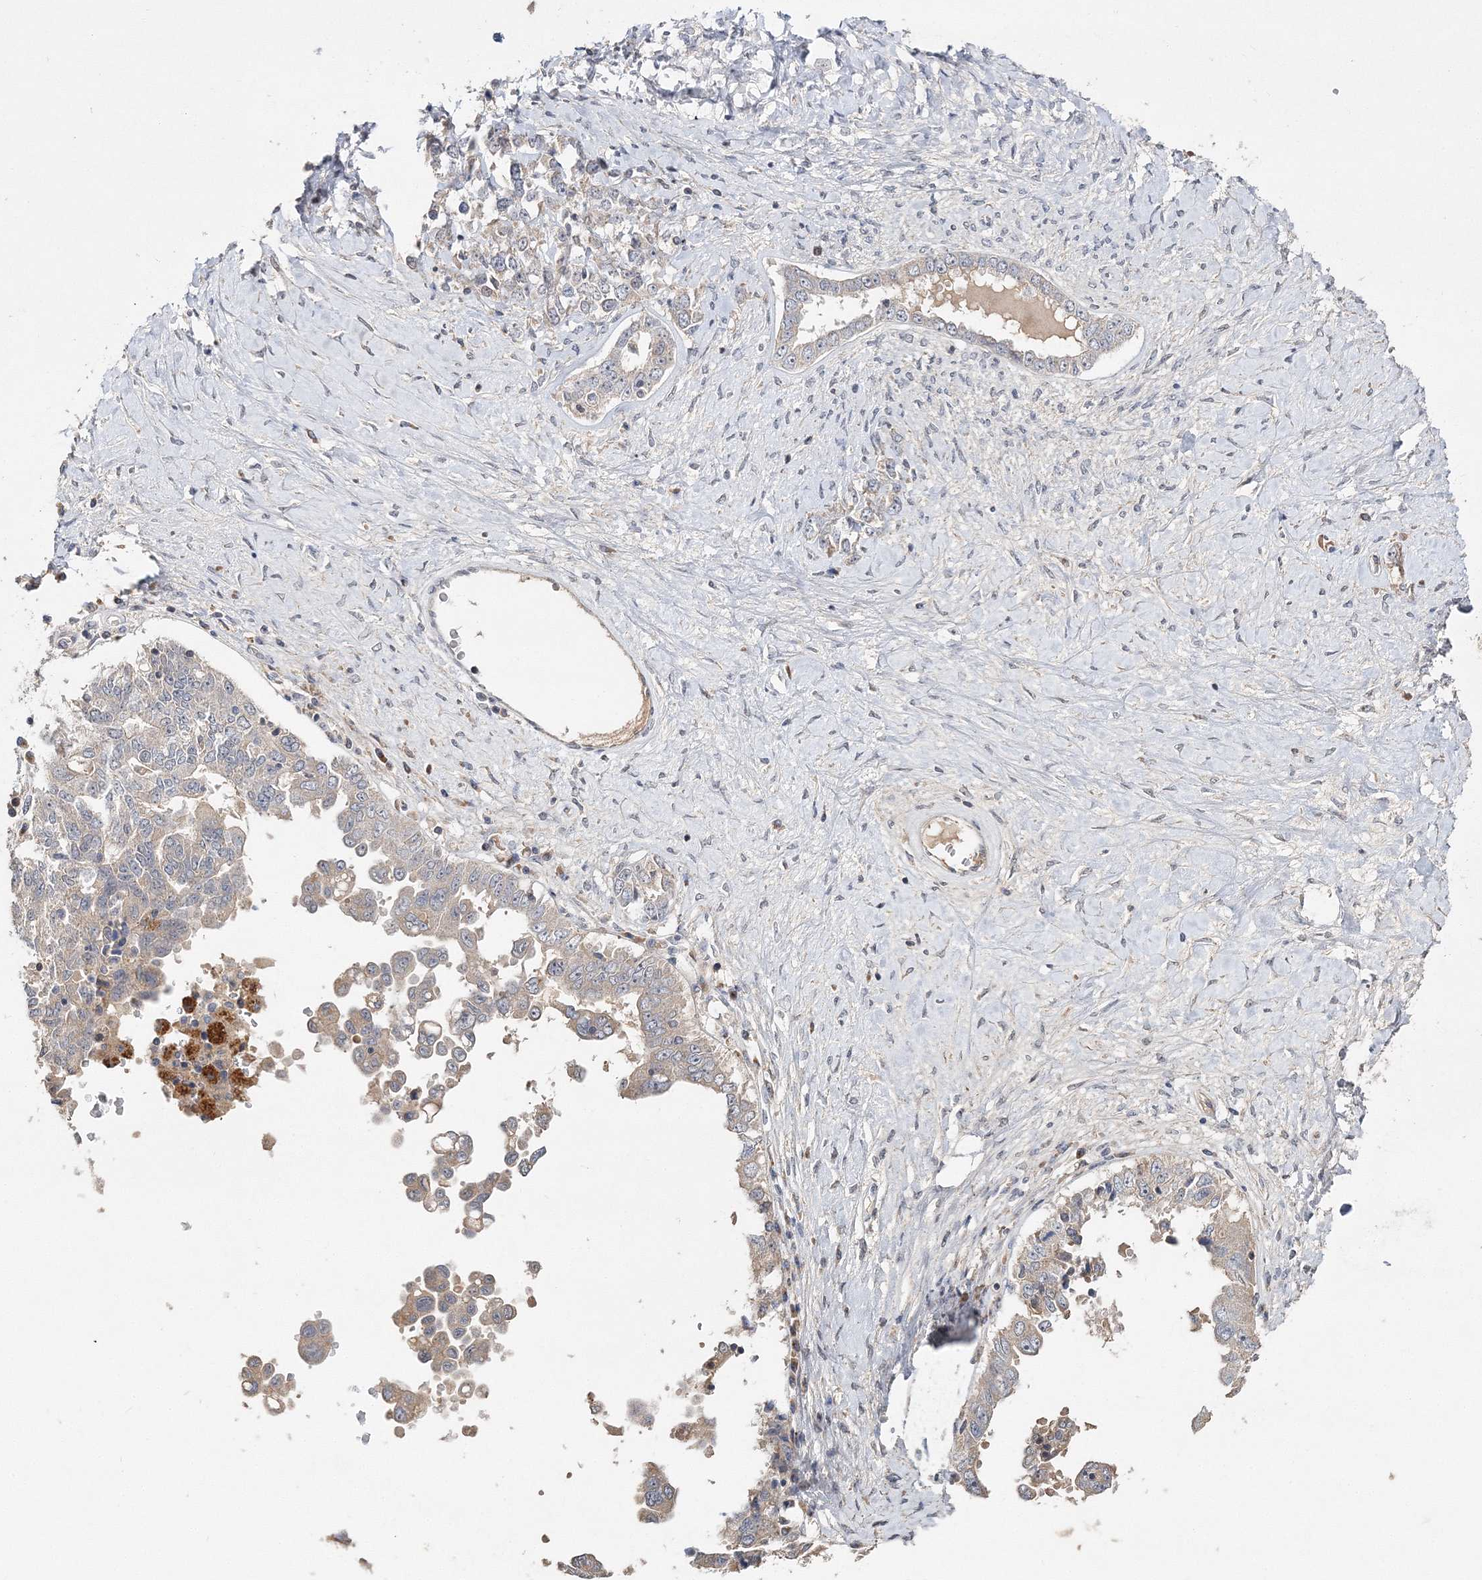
{"staining": {"intensity": "negative", "quantity": "none", "location": "none"}, "tissue": "ovarian cancer", "cell_type": "Tumor cells", "image_type": "cancer", "snomed": [{"axis": "morphology", "description": "Carcinoma, endometroid"}, {"axis": "topography", "description": "Ovary"}], "caption": "Ovarian endometroid carcinoma was stained to show a protein in brown. There is no significant expression in tumor cells. (Brightfield microscopy of DAB (3,3'-diaminobenzidine) immunohistochemistry (IHC) at high magnification).", "gene": "GJB5", "patient": {"sex": "female", "age": 62}}